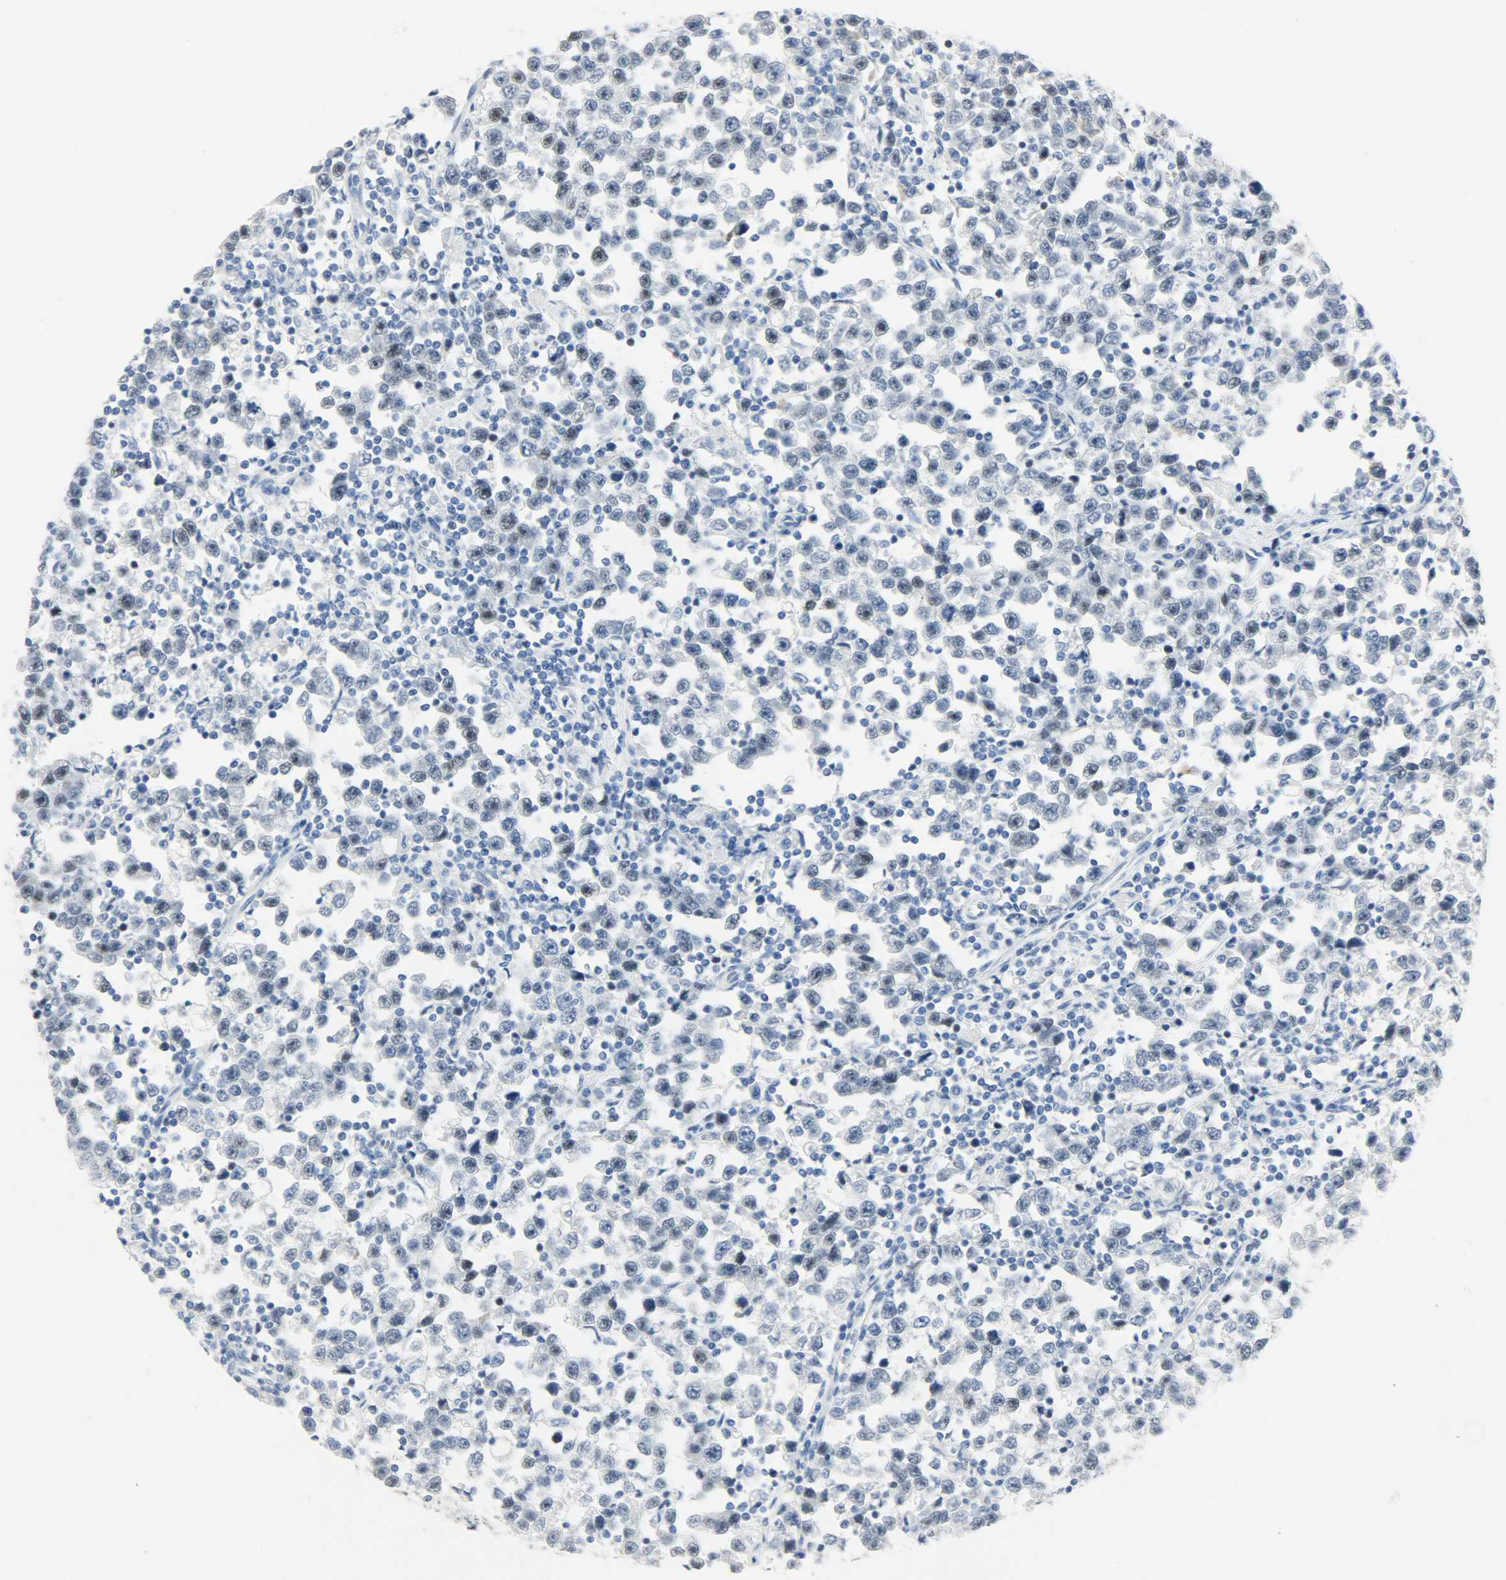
{"staining": {"intensity": "moderate", "quantity": "25%-75%", "location": "nuclear"}, "tissue": "testis cancer", "cell_type": "Tumor cells", "image_type": "cancer", "snomed": [{"axis": "morphology", "description": "Seminoma, NOS"}, {"axis": "topography", "description": "Testis"}], "caption": "Immunohistochemistry (IHC) photomicrograph of human testis cancer (seminoma) stained for a protein (brown), which displays medium levels of moderate nuclear positivity in approximately 25%-75% of tumor cells.", "gene": "HELLS", "patient": {"sex": "male", "age": 43}}